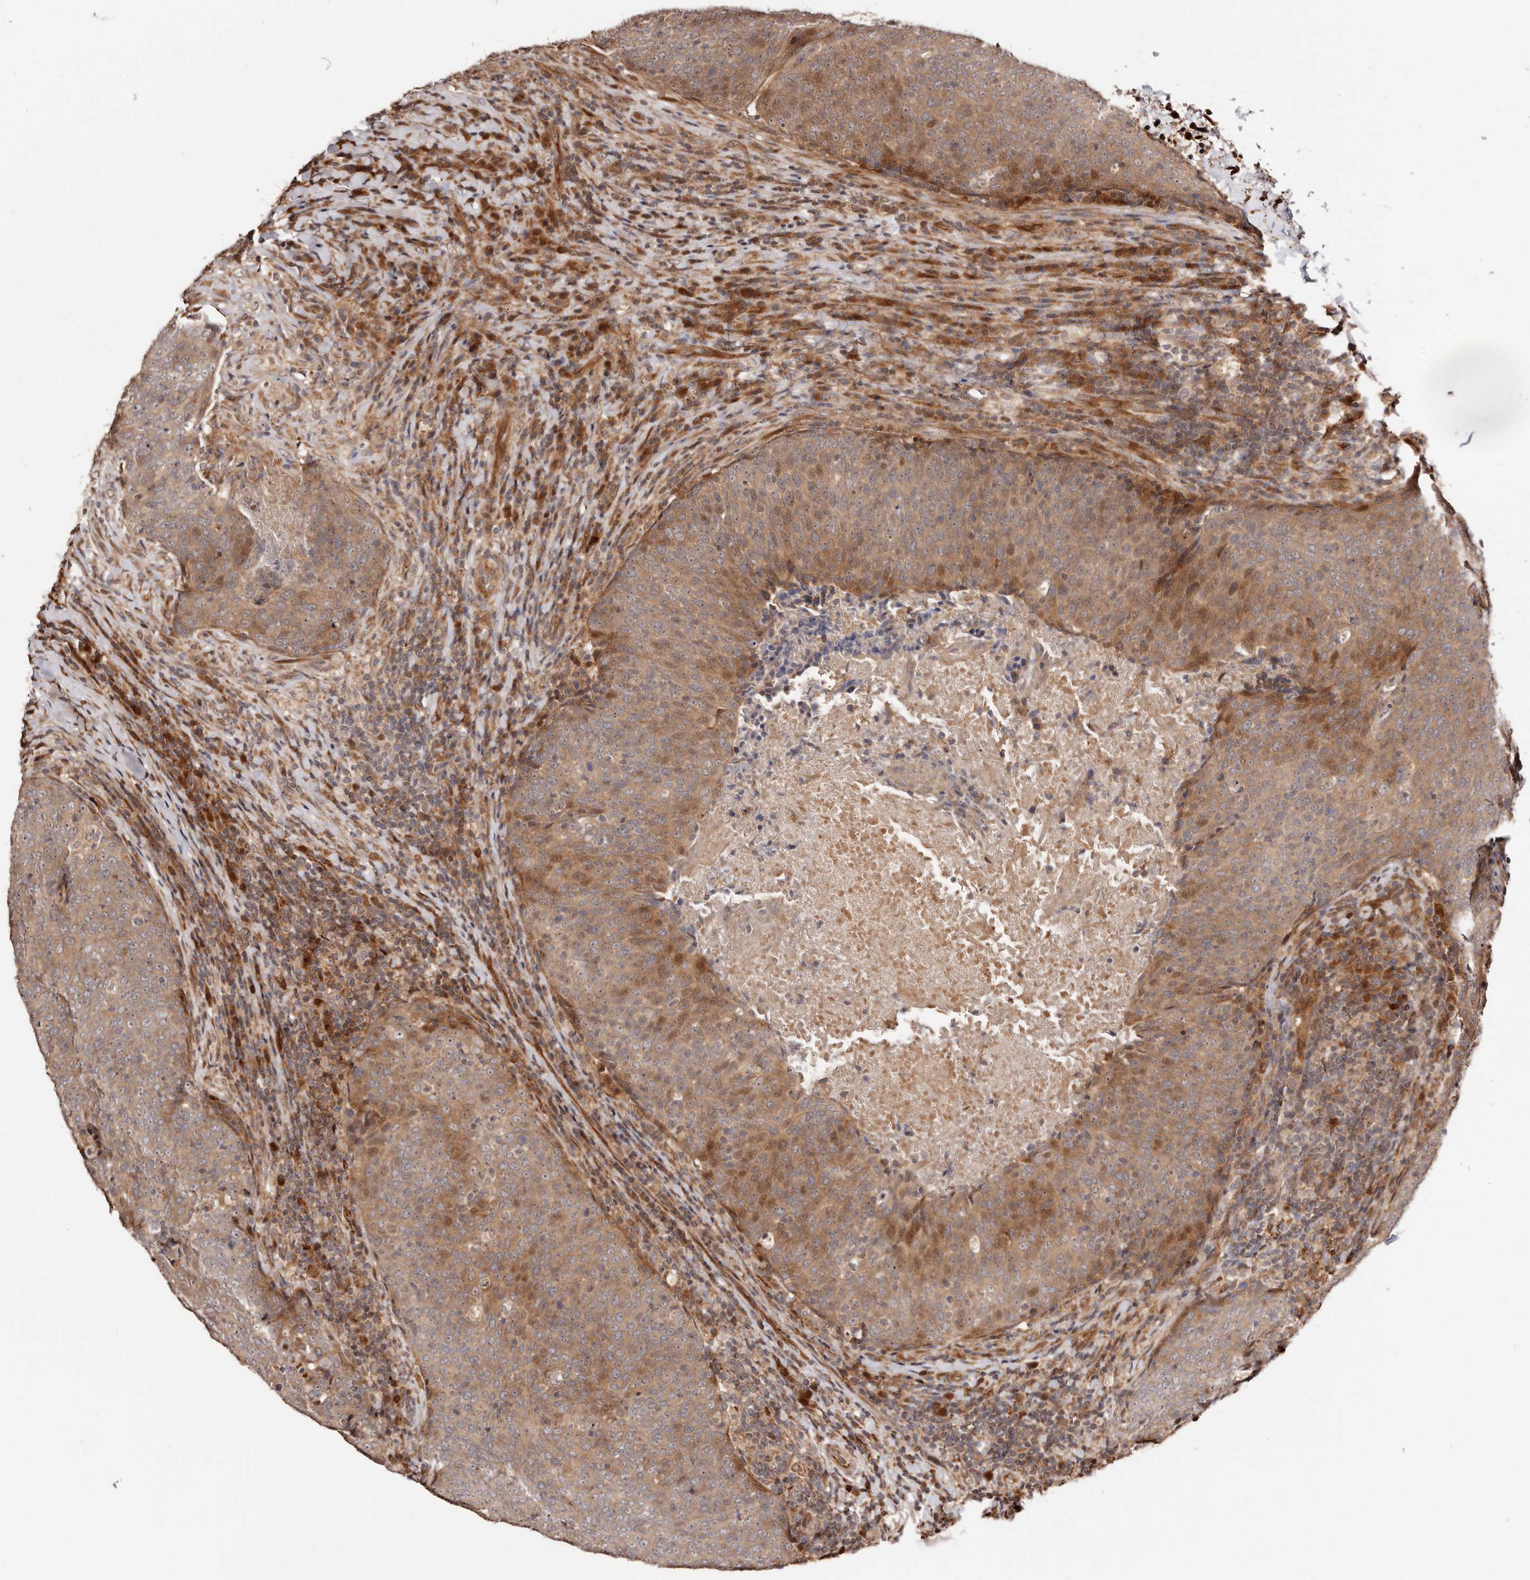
{"staining": {"intensity": "moderate", "quantity": ">75%", "location": "cytoplasmic/membranous"}, "tissue": "head and neck cancer", "cell_type": "Tumor cells", "image_type": "cancer", "snomed": [{"axis": "morphology", "description": "Squamous cell carcinoma, NOS"}, {"axis": "morphology", "description": "Squamous cell carcinoma, metastatic, NOS"}, {"axis": "topography", "description": "Lymph node"}, {"axis": "topography", "description": "Head-Neck"}], "caption": "Moderate cytoplasmic/membranous staining for a protein is appreciated in about >75% of tumor cells of head and neck cancer using IHC.", "gene": "PTPN22", "patient": {"sex": "male", "age": 62}}